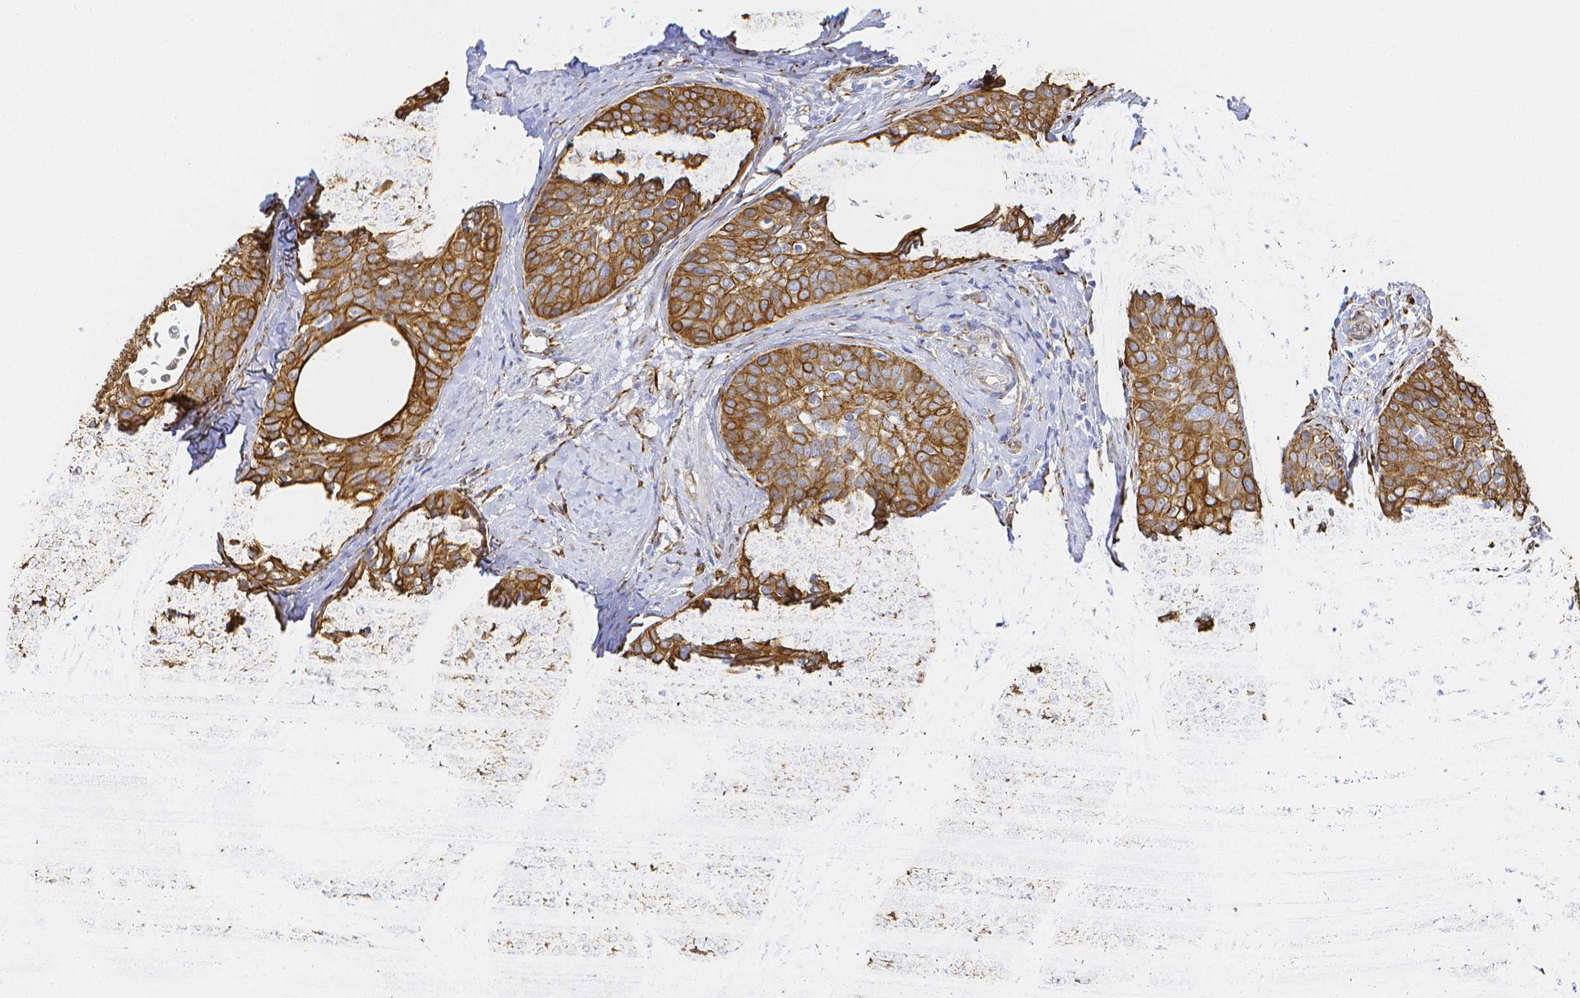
{"staining": {"intensity": "moderate", "quantity": ">75%", "location": "cytoplasmic/membranous"}, "tissue": "cervical cancer", "cell_type": "Tumor cells", "image_type": "cancer", "snomed": [{"axis": "morphology", "description": "Squamous cell carcinoma, NOS"}, {"axis": "topography", "description": "Cervix"}], "caption": "Protein expression analysis of human cervical squamous cell carcinoma reveals moderate cytoplasmic/membranous staining in approximately >75% of tumor cells. The staining was performed using DAB (3,3'-diaminobenzidine) to visualize the protein expression in brown, while the nuclei were stained in blue with hematoxylin (Magnification: 20x).", "gene": "SMURF1", "patient": {"sex": "female", "age": 69}}